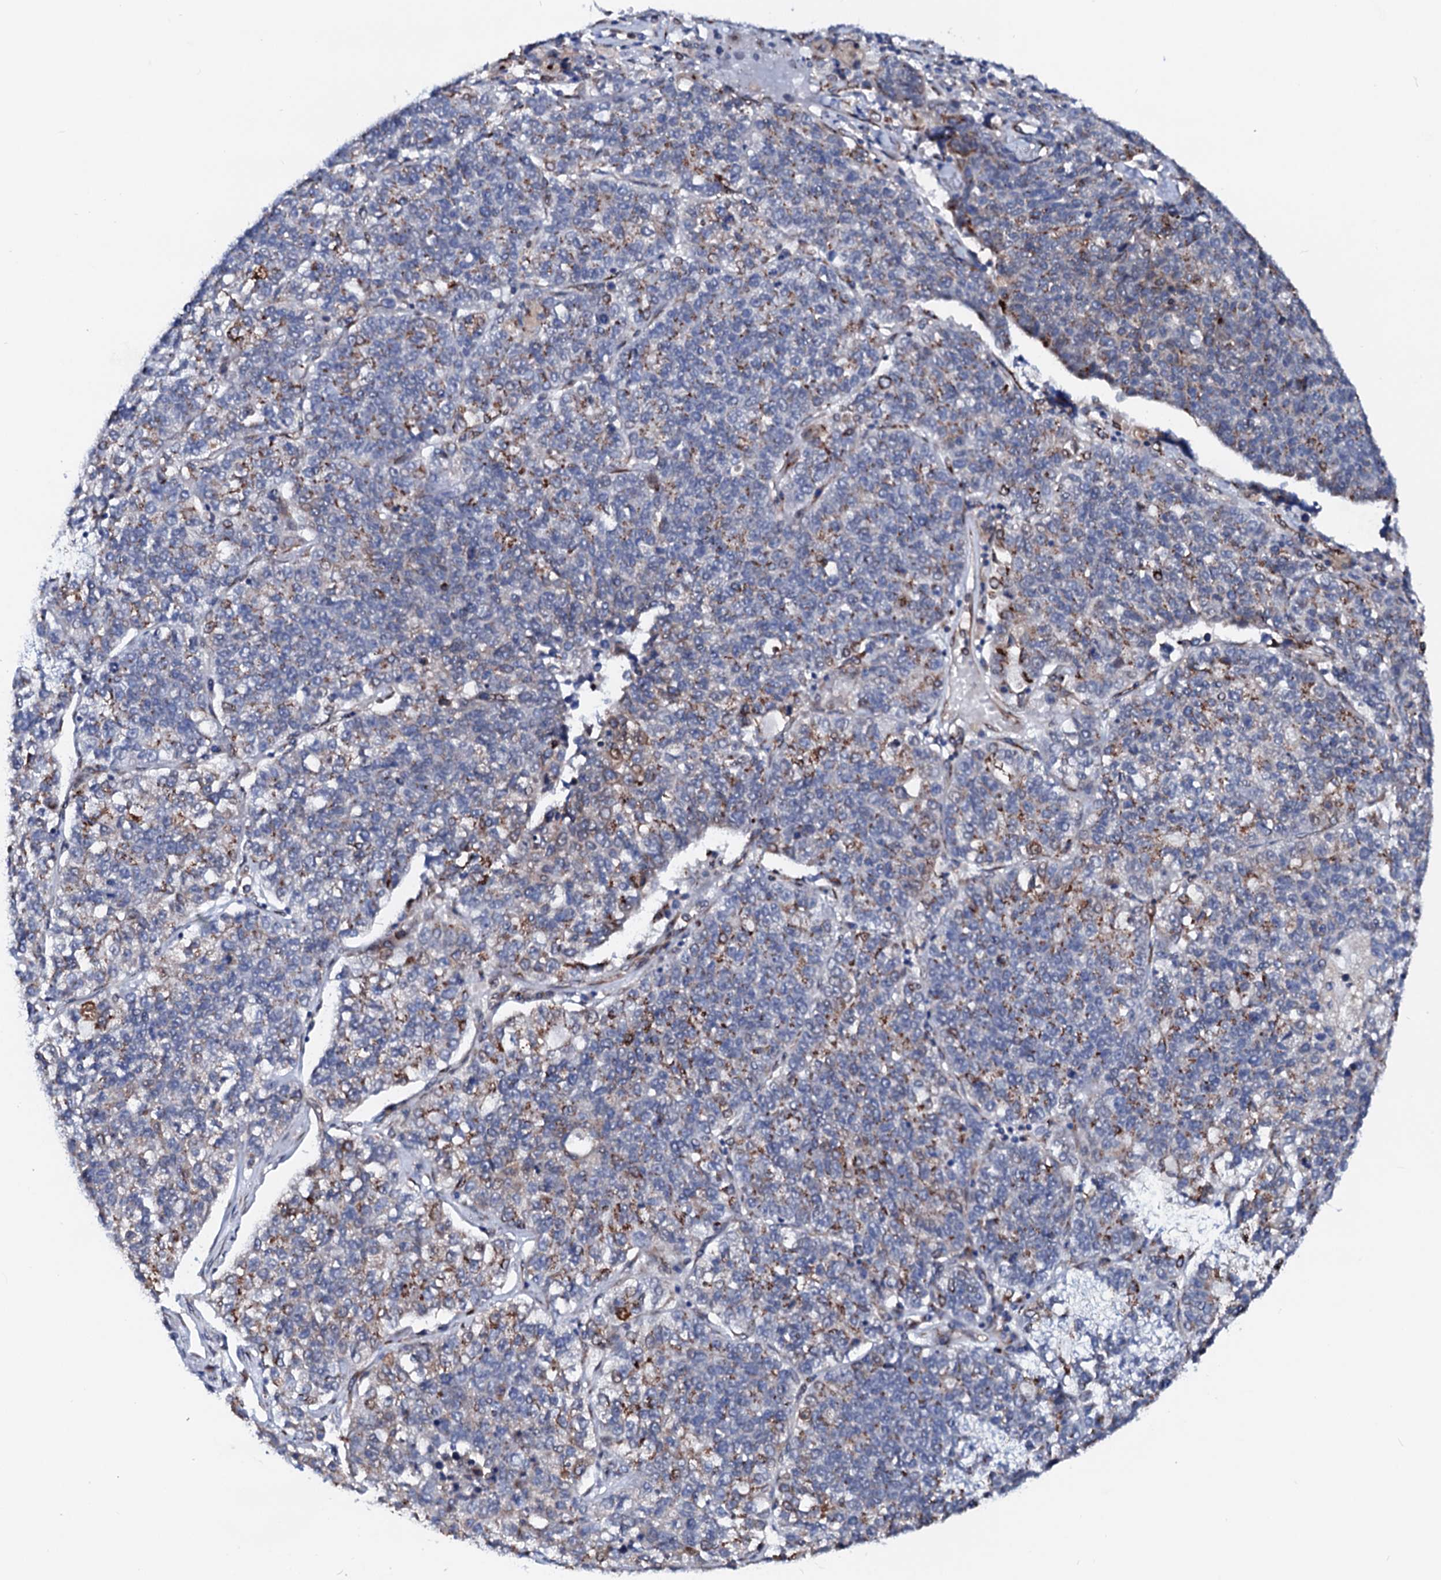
{"staining": {"intensity": "weak", "quantity": "<25%", "location": "cytoplasmic/membranous"}, "tissue": "lung cancer", "cell_type": "Tumor cells", "image_type": "cancer", "snomed": [{"axis": "morphology", "description": "Adenocarcinoma, NOS"}, {"axis": "topography", "description": "Lung"}], "caption": "Tumor cells show no significant protein staining in lung cancer.", "gene": "TMCO3", "patient": {"sex": "male", "age": 49}}